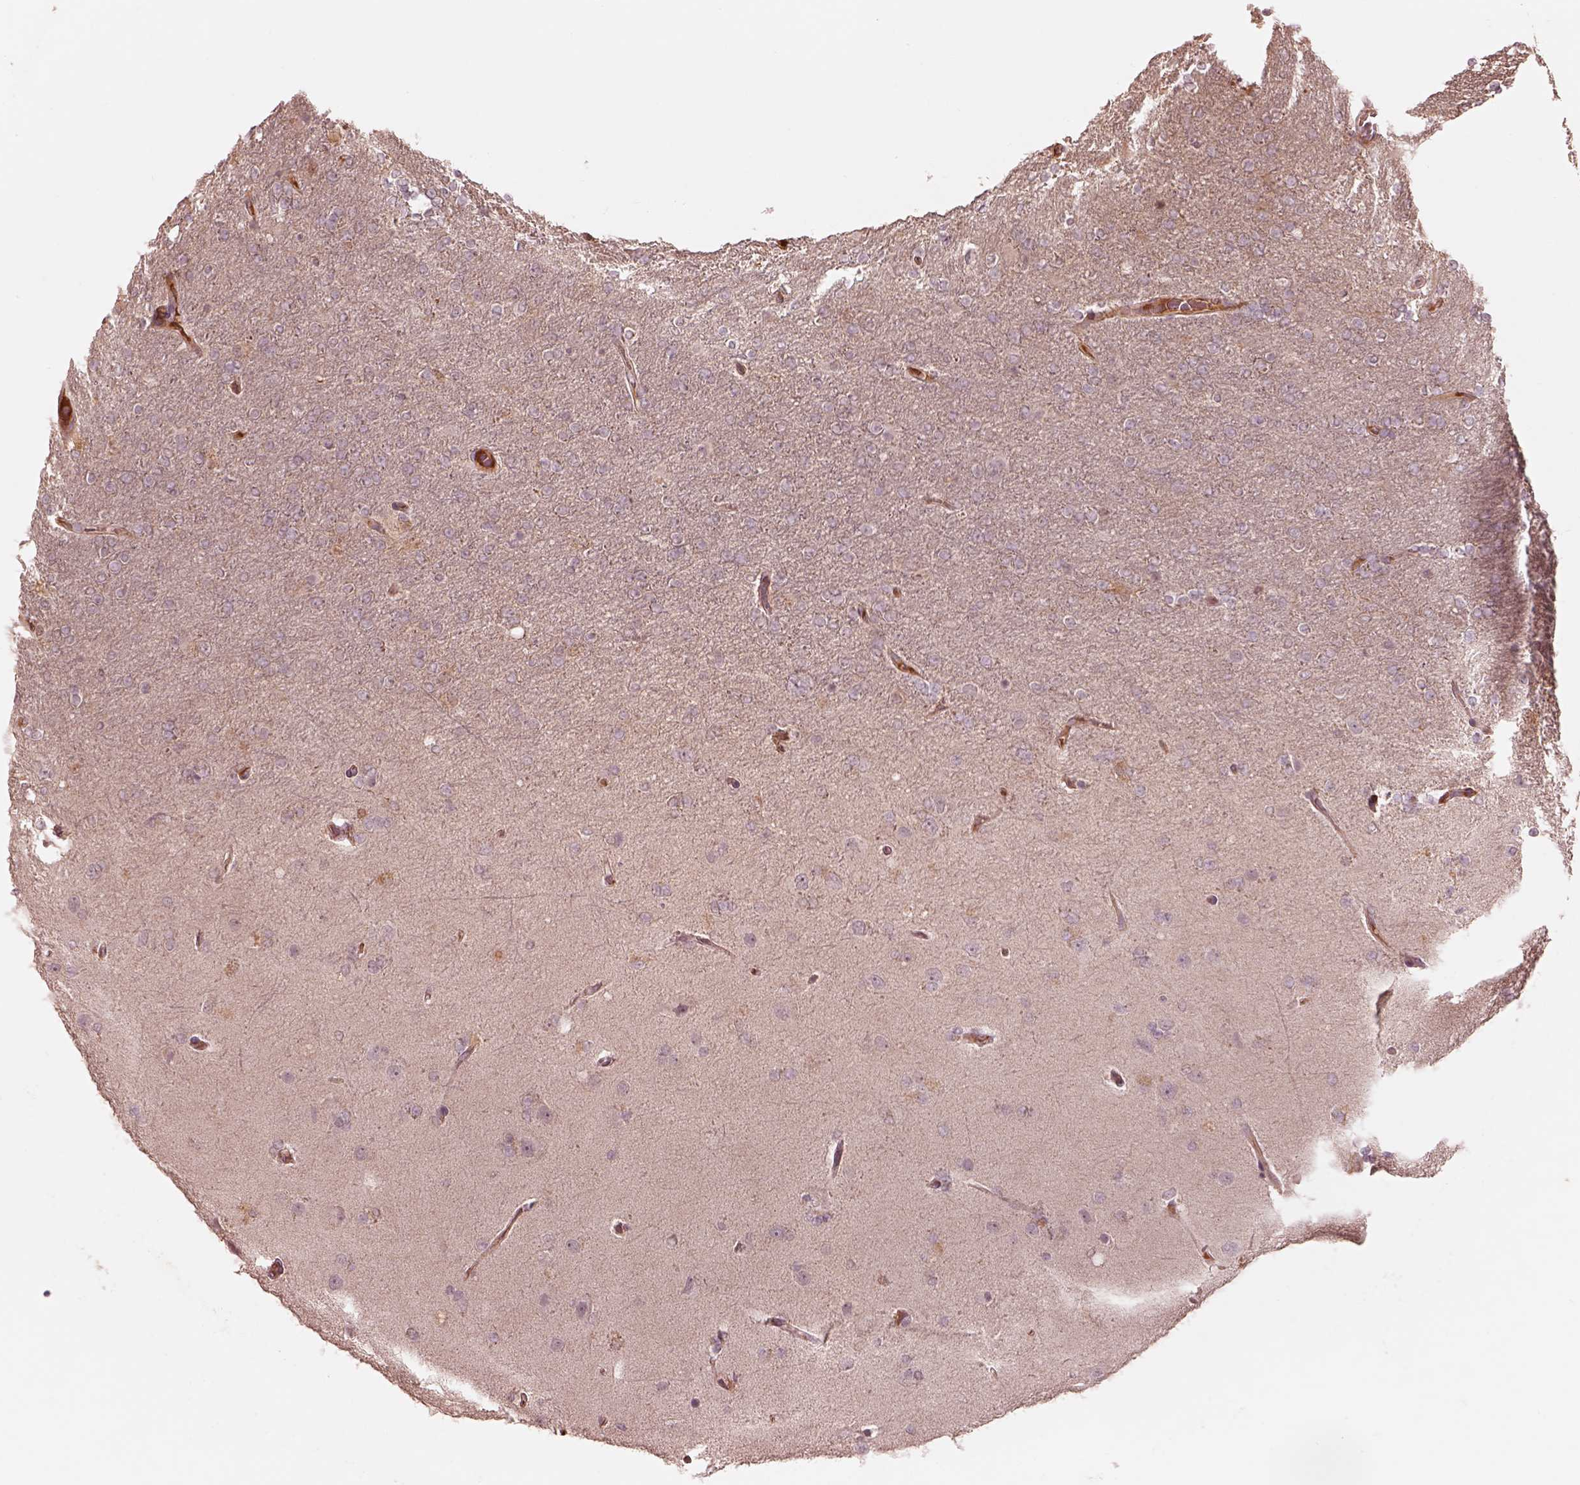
{"staining": {"intensity": "negative", "quantity": "none", "location": "none"}, "tissue": "glioma", "cell_type": "Tumor cells", "image_type": "cancer", "snomed": [{"axis": "morphology", "description": "Glioma, malignant, High grade"}, {"axis": "topography", "description": "Cerebral cortex"}], "caption": "This is an immunohistochemistry (IHC) micrograph of human glioma. There is no positivity in tumor cells.", "gene": "TF", "patient": {"sex": "male", "age": 70}}